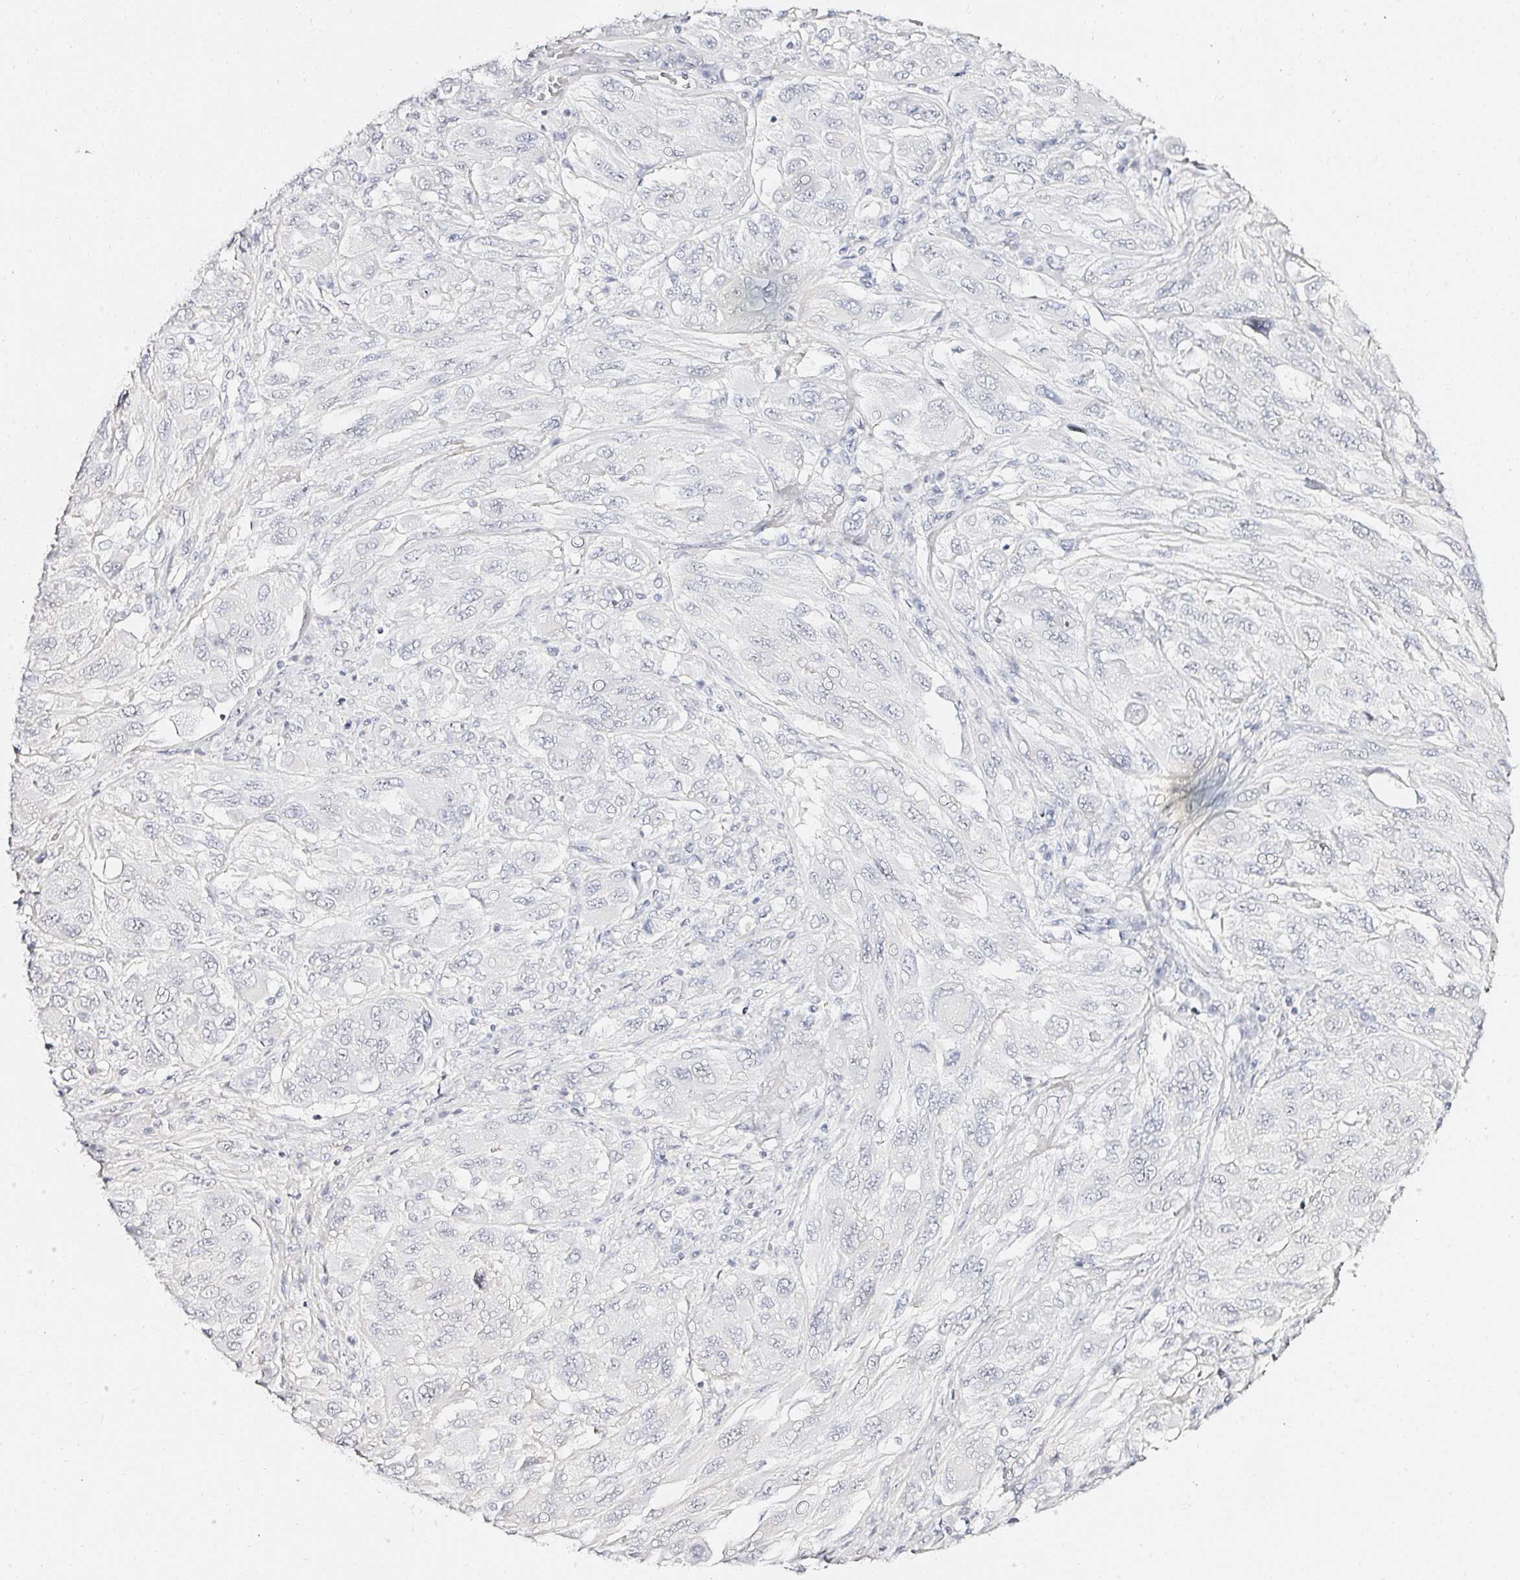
{"staining": {"intensity": "negative", "quantity": "none", "location": "none"}, "tissue": "melanoma", "cell_type": "Tumor cells", "image_type": "cancer", "snomed": [{"axis": "morphology", "description": "Malignant melanoma, NOS"}, {"axis": "topography", "description": "Skin"}], "caption": "Tumor cells are negative for protein expression in human melanoma. (DAB IHC, high magnification).", "gene": "ACAN", "patient": {"sex": "female", "age": 91}}